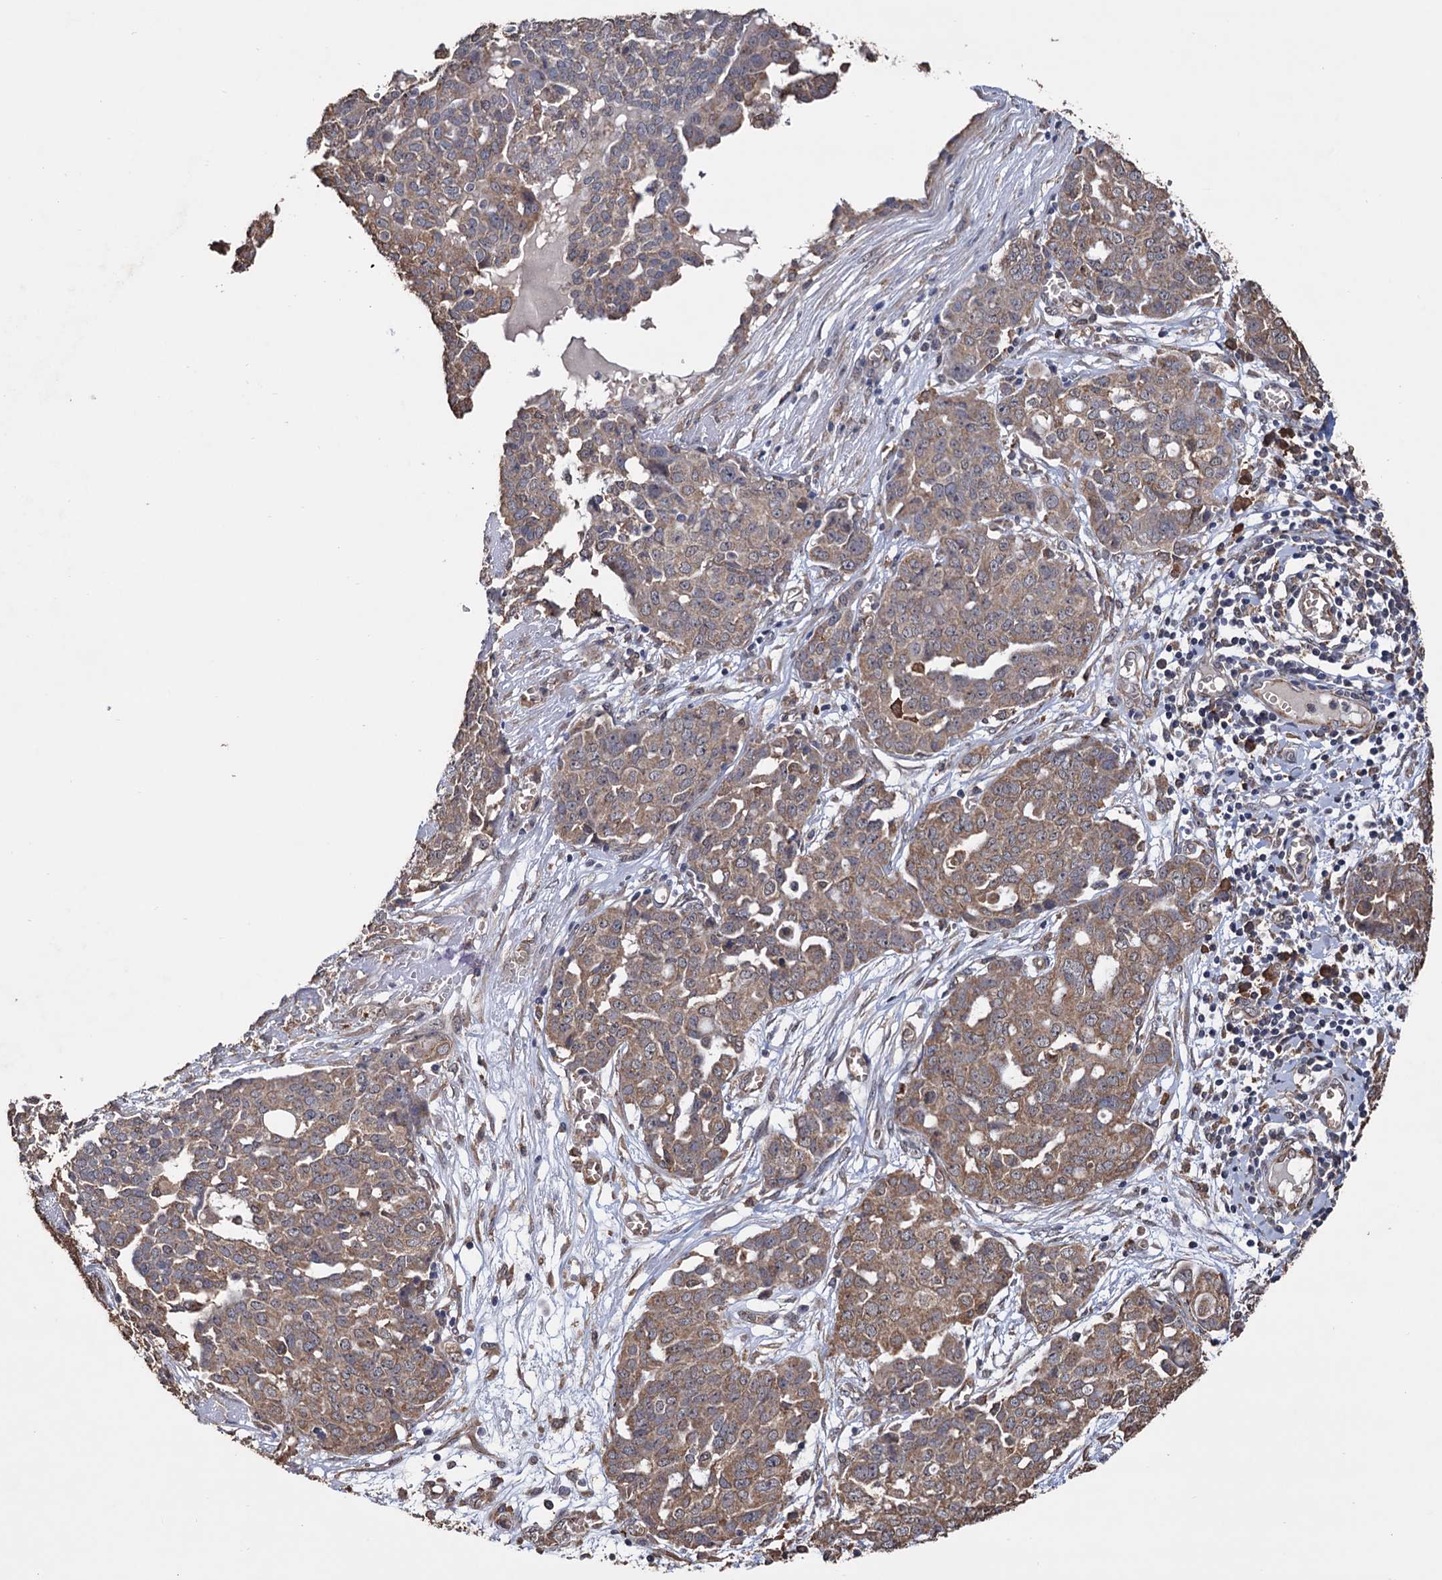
{"staining": {"intensity": "weak", "quantity": ">75%", "location": "cytoplasmic/membranous"}, "tissue": "ovarian cancer", "cell_type": "Tumor cells", "image_type": "cancer", "snomed": [{"axis": "morphology", "description": "Cystadenocarcinoma, serous, NOS"}, {"axis": "topography", "description": "Soft tissue"}, {"axis": "topography", "description": "Ovary"}], "caption": "The immunohistochemical stain labels weak cytoplasmic/membranous staining in tumor cells of ovarian cancer (serous cystadenocarcinoma) tissue.", "gene": "TBC1D12", "patient": {"sex": "female", "age": 57}}